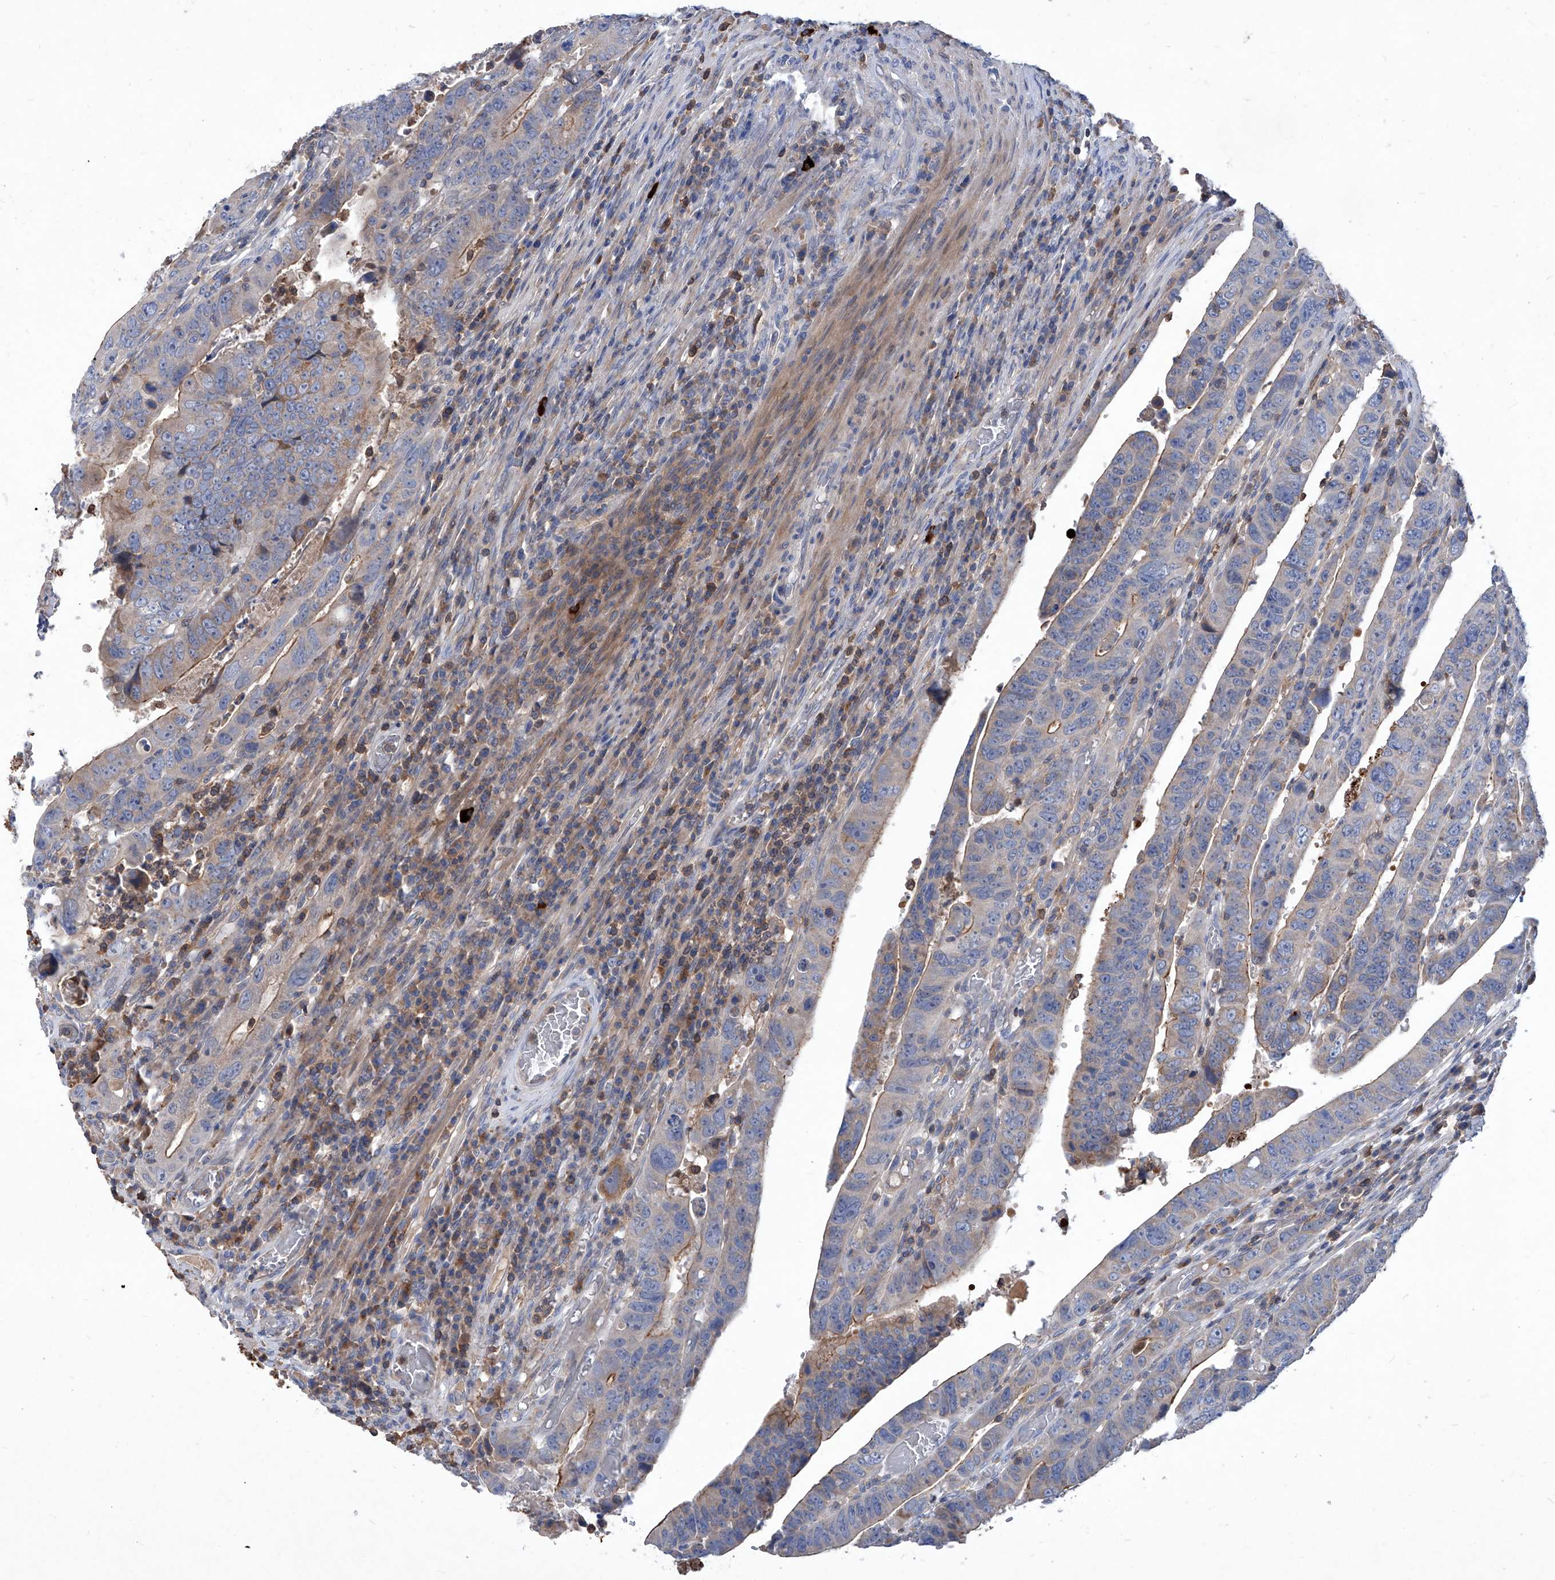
{"staining": {"intensity": "weak", "quantity": "<25%", "location": "cytoplasmic/membranous"}, "tissue": "colorectal cancer", "cell_type": "Tumor cells", "image_type": "cancer", "snomed": [{"axis": "morphology", "description": "Normal tissue, NOS"}, {"axis": "morphology", "description": "Adenocarcinoma, NOS"}, {"axis": "topography", "description": "Rectum"}], "caption": "Immunohistochemistry (IHC) photomicrograph of human colorectal adenocarcinoma stained for a protein (brown), which reveals no expression in tumor cells.", "gene": "EPHA8", "patient": {"sex": "female", "age": 65}}